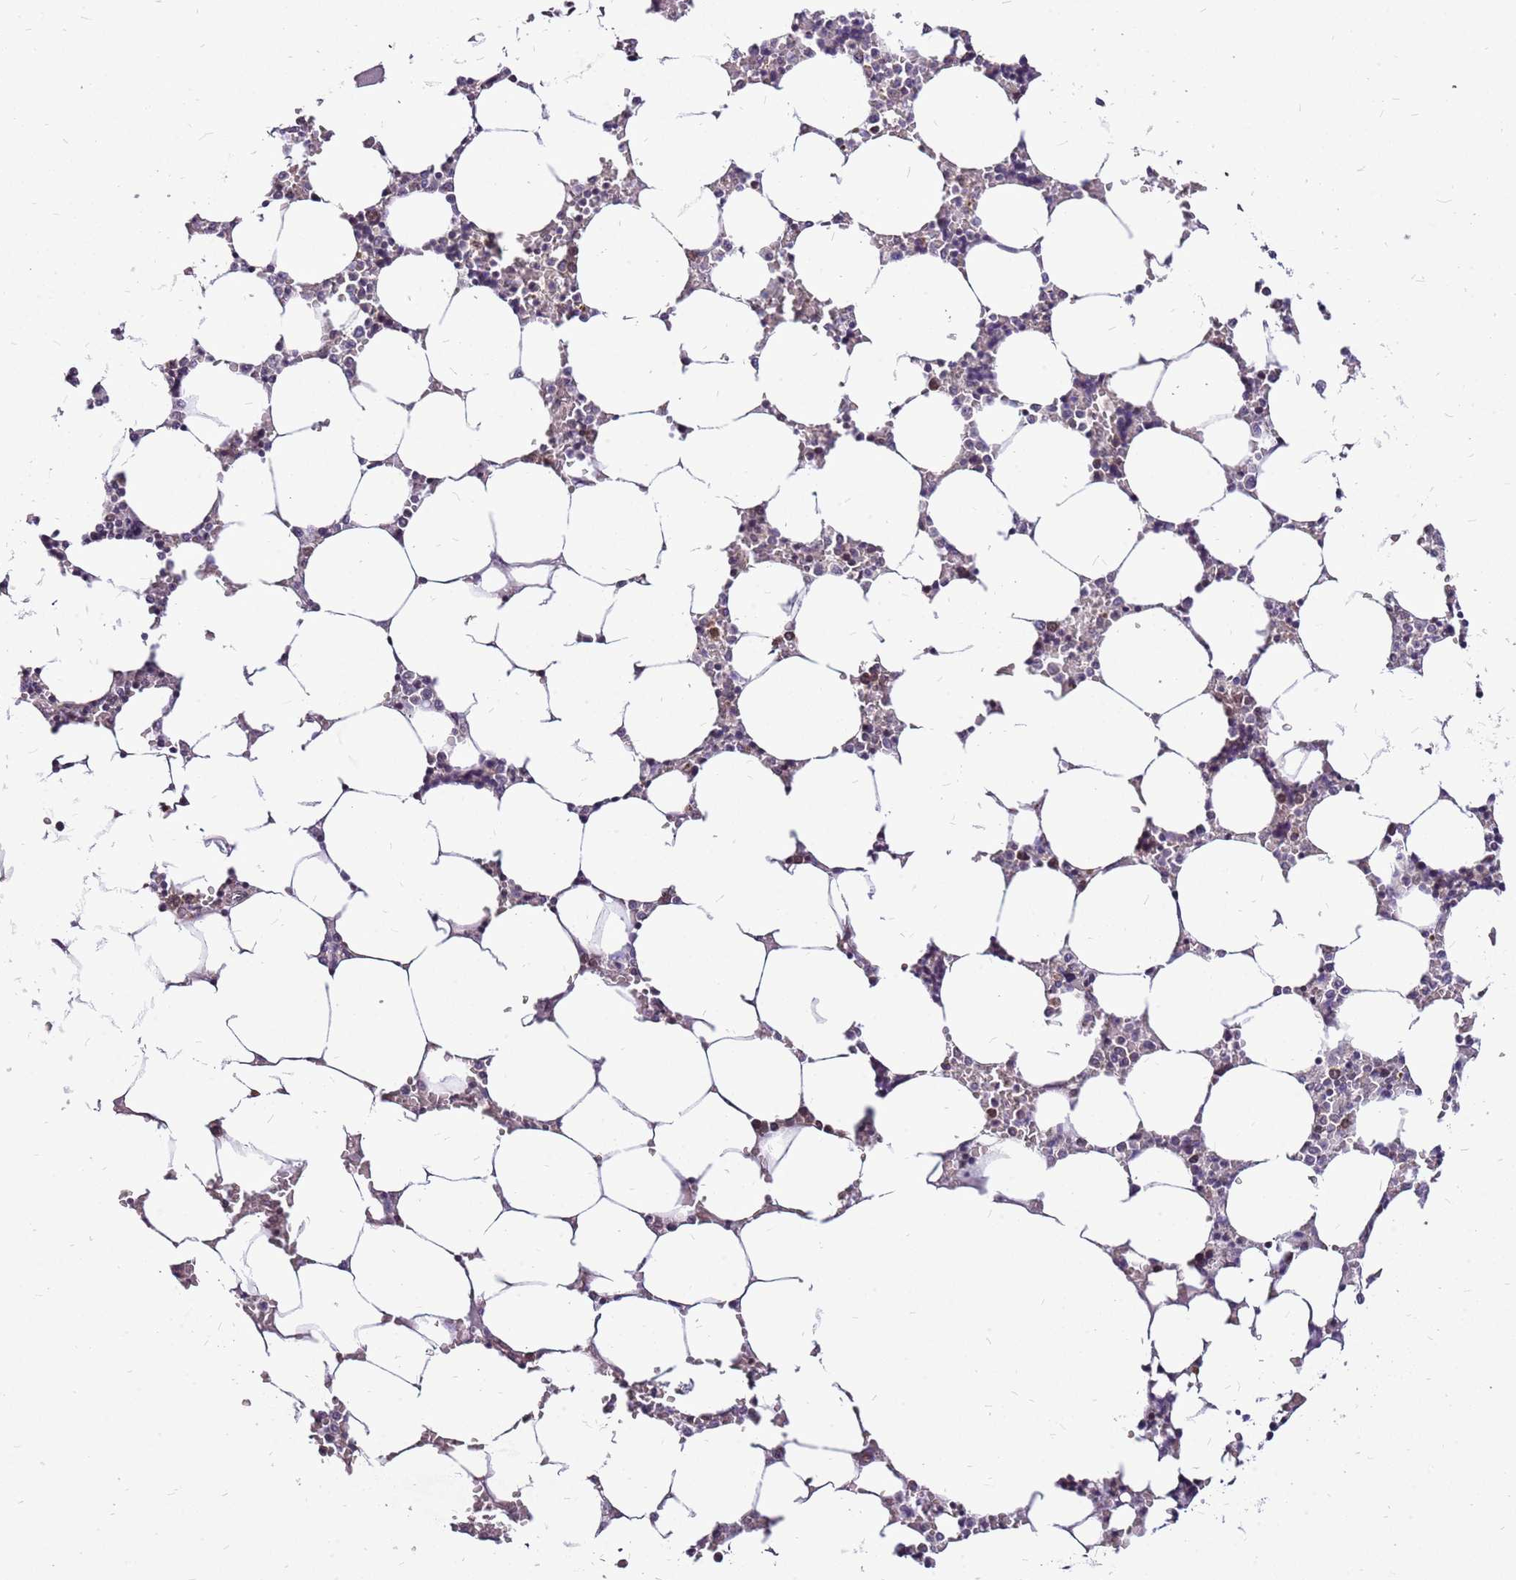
{"staining": {"intensity": "negative", "quantity": "none", "location": "none"}, "tissue": "bone marrow", "cell_type": "Hematopoietic cells", "image_type": "normal", "snomed": [{"axis": "morphology", "description": "Normal tissue, NOS"}, {"axis": "topography", "description": "Bone marrow"}], "caption": "This photomicrograph is of benign bone marrow stained with IHC to label a protein in brown with the nuclei are counter-stained blue. There is no positivity in hematopoietic cells. The staining is performed using DAB brown chromogen with nuclei counter-stained in using hematoxylin.", "gene": "CCDC166", "patient": {"sex": "male", "age": 64}}